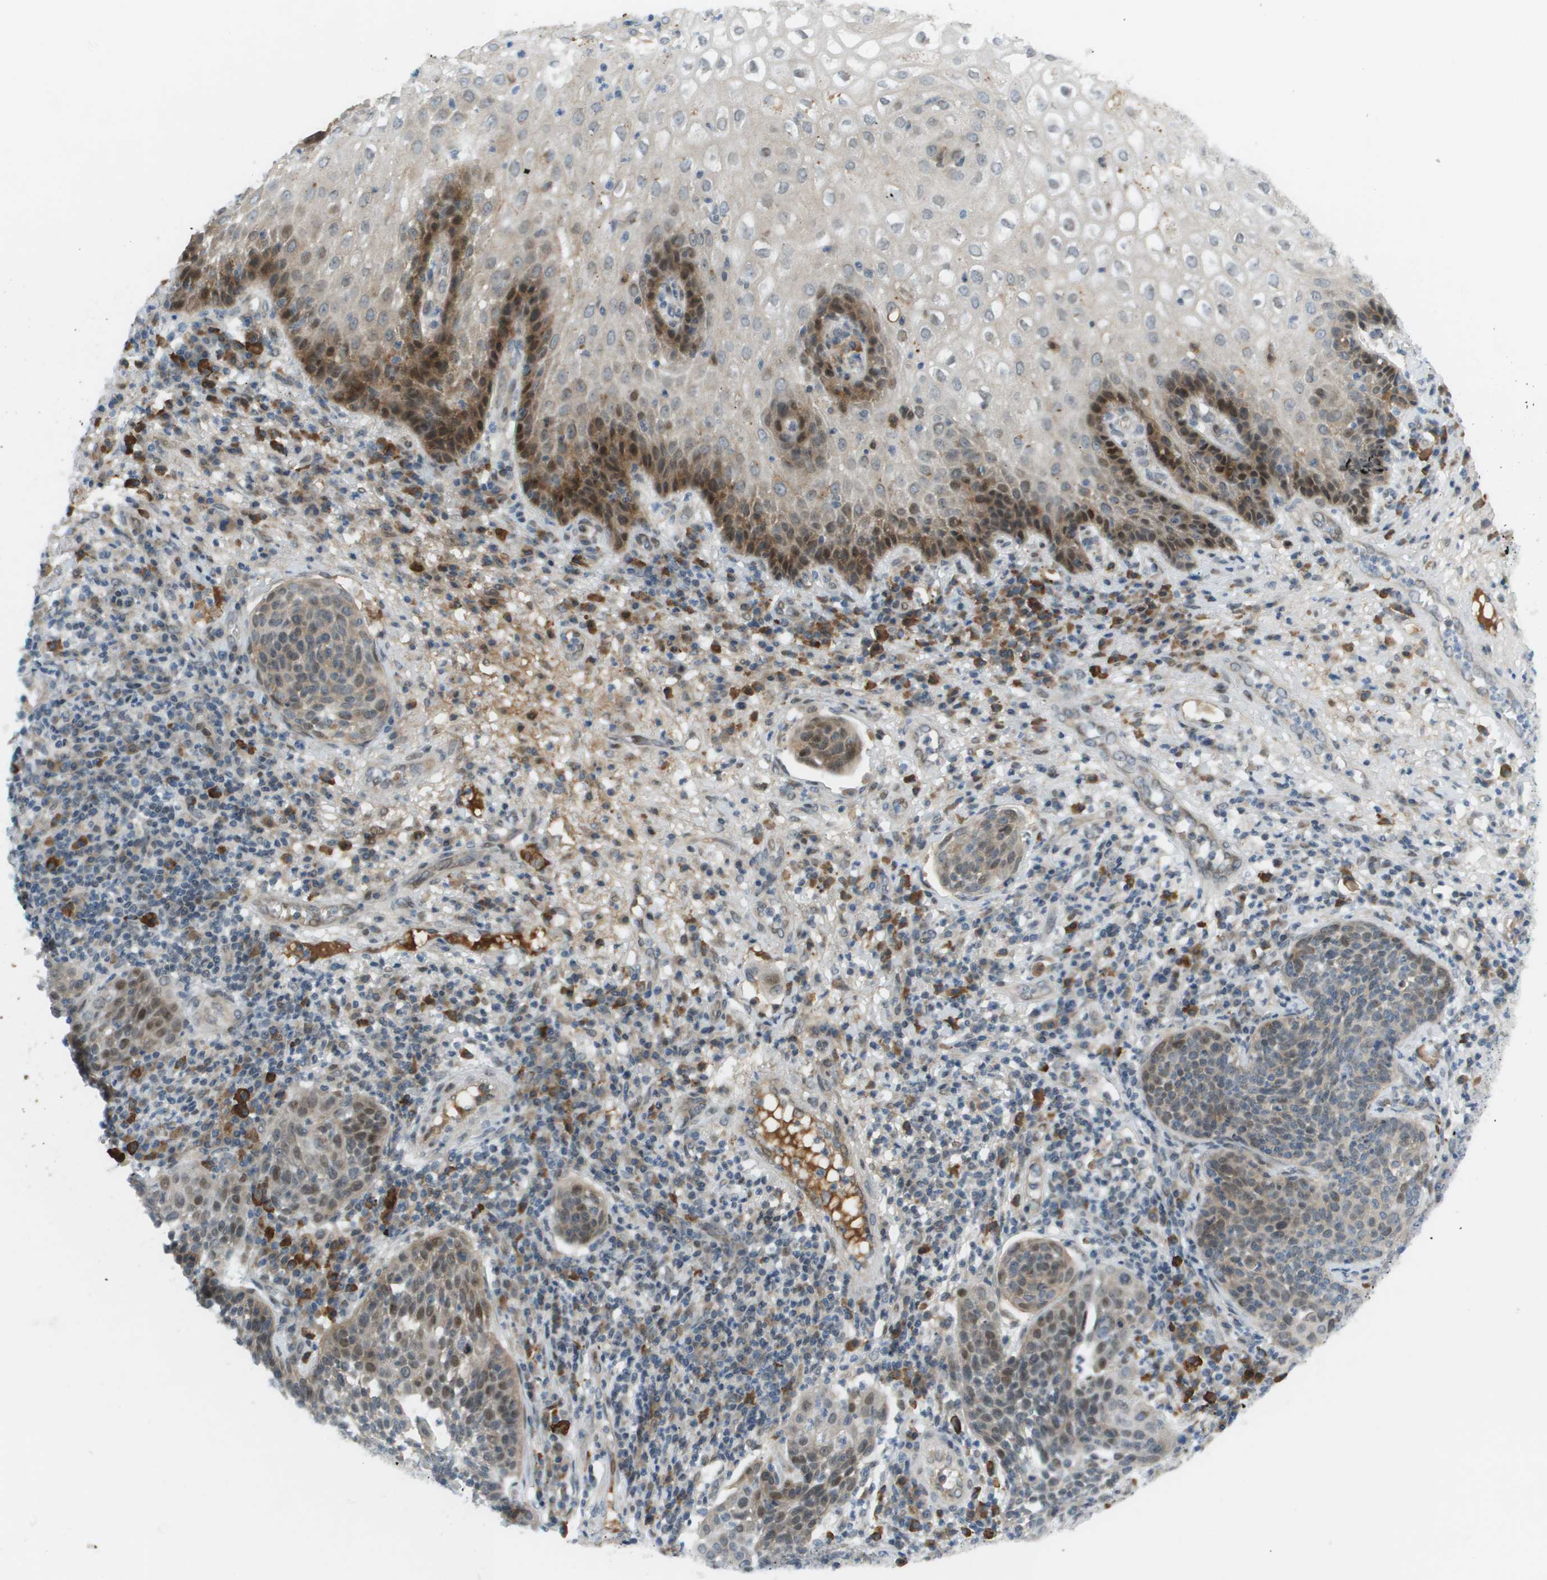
{"staining": {"intensity": "moderate", "quantity": "25%-75%", "location": "cytoplasmic/membranous,nuclear"}, "tissue": "cervical cancer", "cell_type": "Tumor cells", "image_type": "cancer", "snomed": [{"axis": "morphology", "description": "Squamous cell carcinoma, NOS"}, {"axis": "topography", "description": "Cervix"}], "caption": "The histopathology image exhibits staining of cervical cancer, revealing moderate cytoplasmic/membranous and nuclear protein staining (brown color) within tumor cells.", "gene": "CACNB4", "patient": {"sex": "female", "age": 34}}